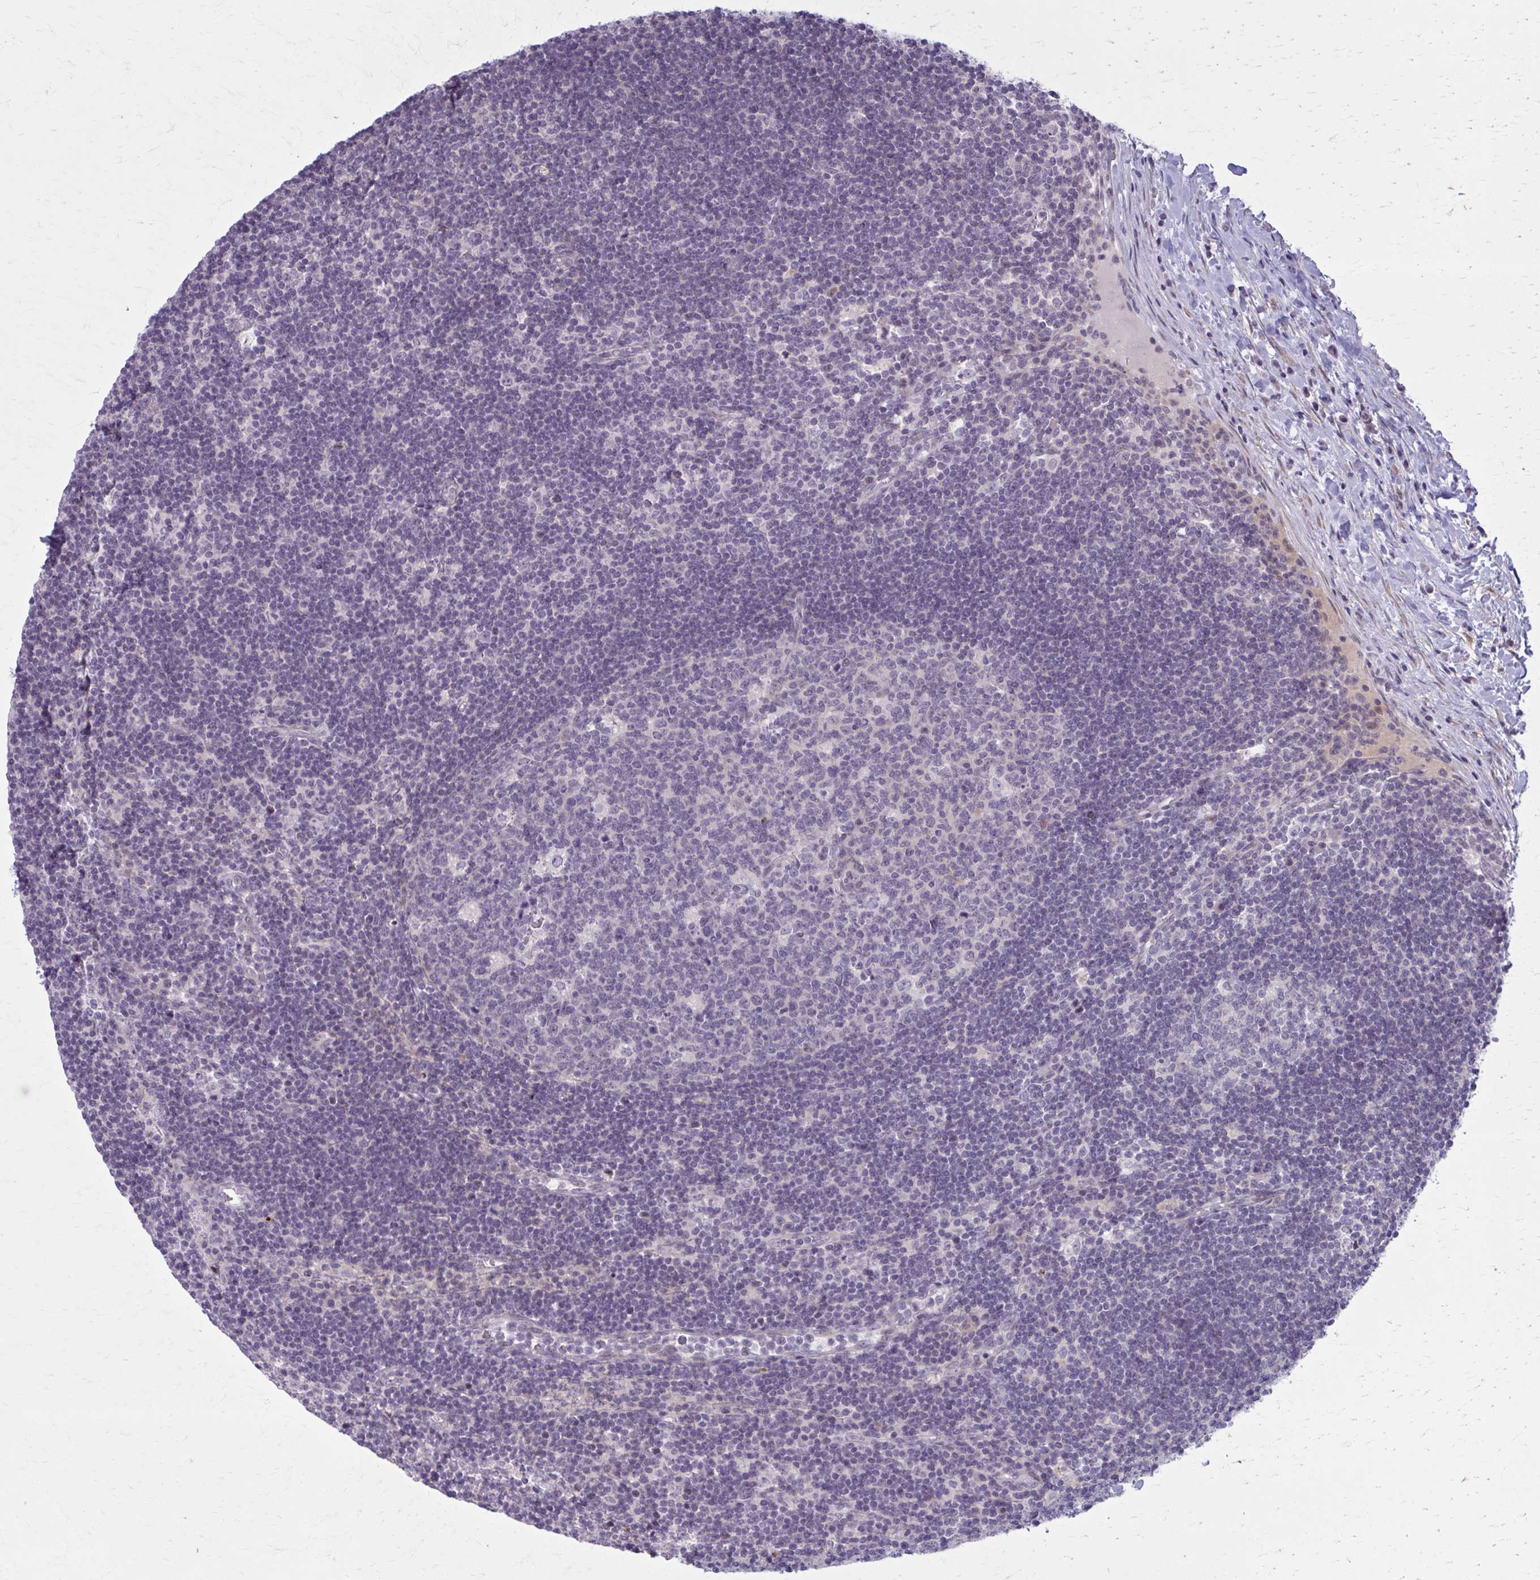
{"staining": {"intensity": "negative", "quantity": "none", "location": "none"}, "tissue": "lymph node", "cell_type": "Germinal center cells", "image_type": "normal", "snomed": [{"axis": "morphology", "description": "Normal tissue, NOS"}, {"axis": "topography", "description": "Lymph node"}], "caption": "Immunohistochemistry of normal human lymph node displays no expression in germinal center cells.", "gene": "NUMBL", "patient": {"sex": "male", "age": 67}}